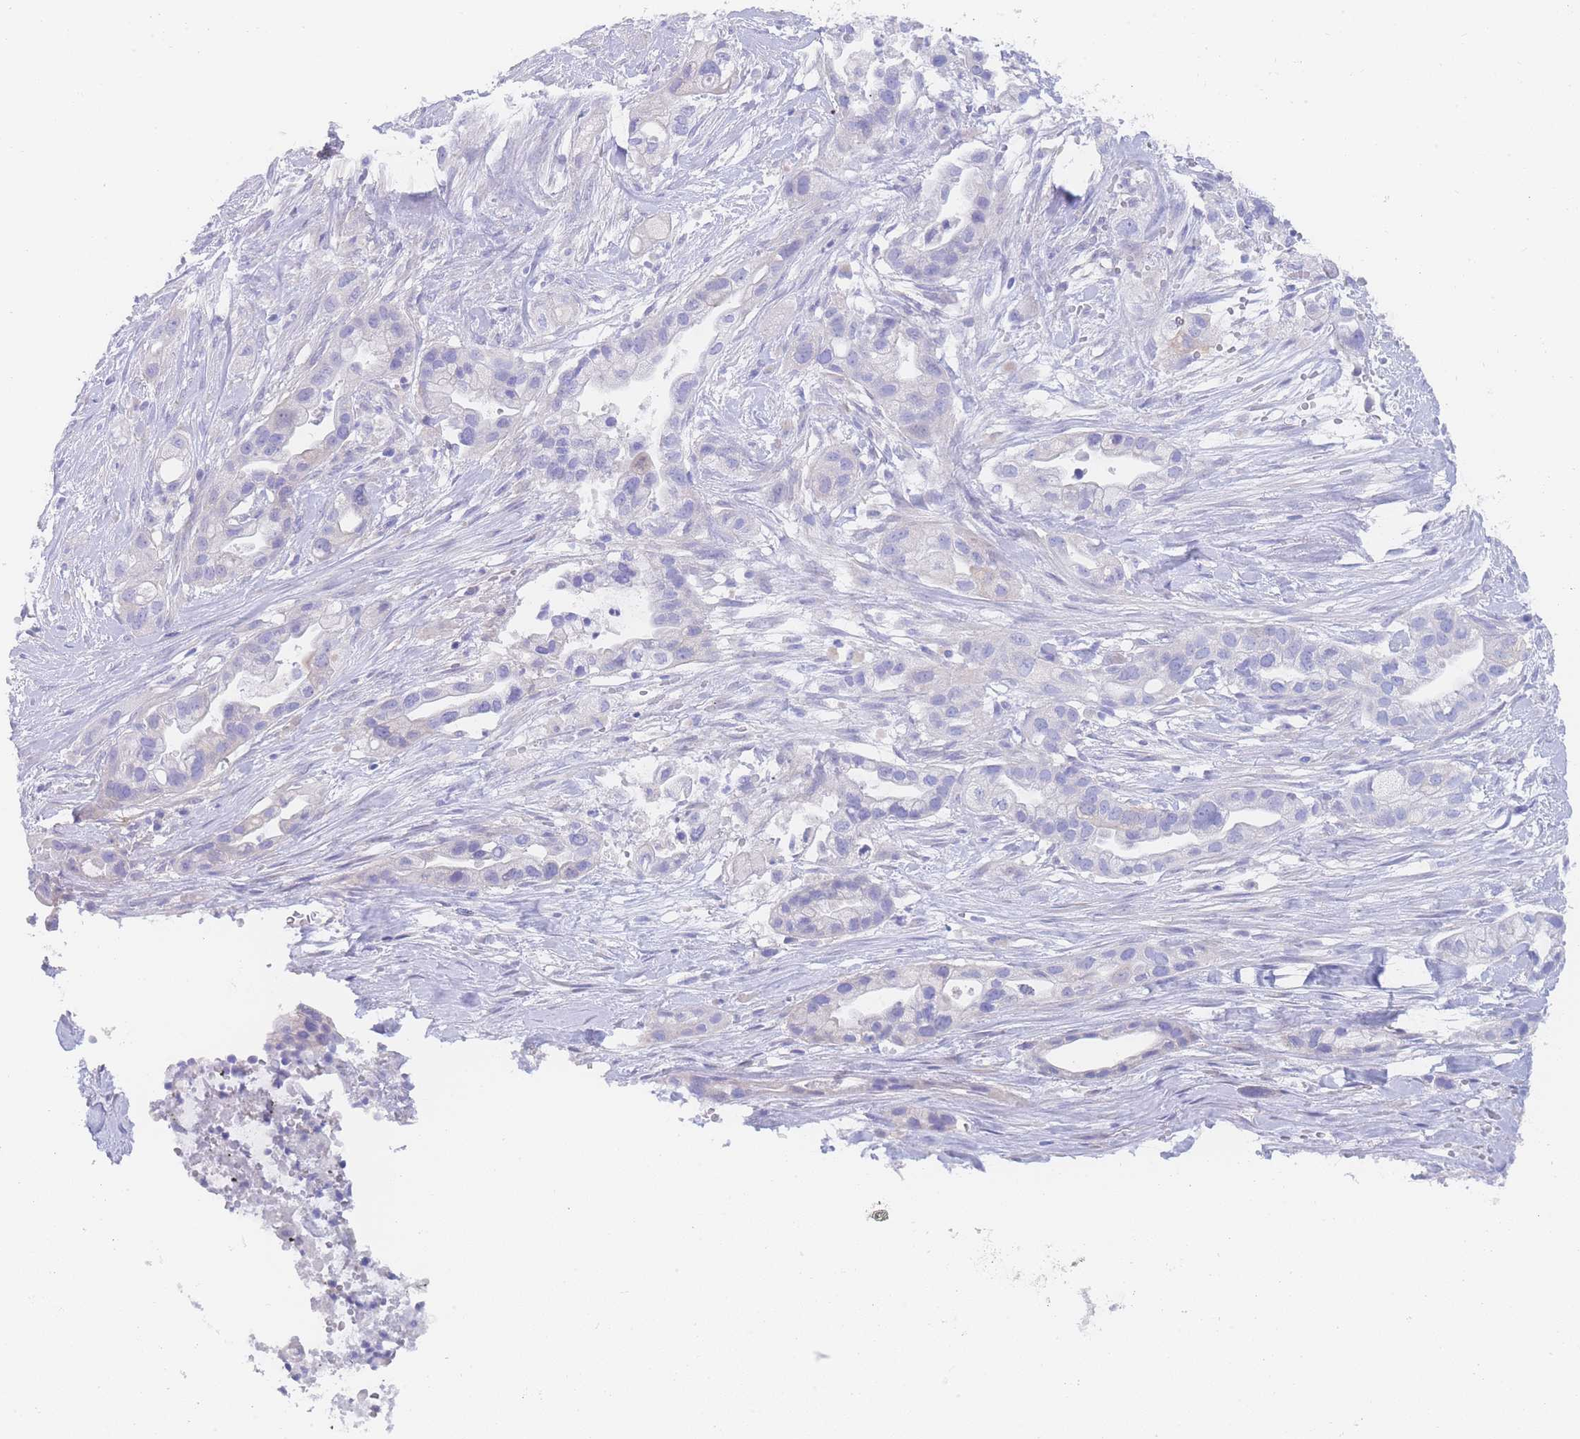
{"staining": {"intensity": "negative", "quantity": "none", "location": "none"}, "tissue": "pancreatic cancer", "cell_type": "Tumor cells", "image_type": "cancer", "snomed": [{"axis": "morphology", "description": "Adenocarcinoma, NOS"}, {"axis": "topography", "description": "Pancreas"}], "caption": "Pancreatic cancer (adenocarcinoma) was stained to show a protein in brown. There is no significant expression in tumor cells. (Stains: DAB immunohistochemistry (IHC) with hematoxylin counter stain, Microscopy: brightfield microscopy at high magnification).", "gene": "LZTFL1", "patient": {"sex": "male", "age": 44}}